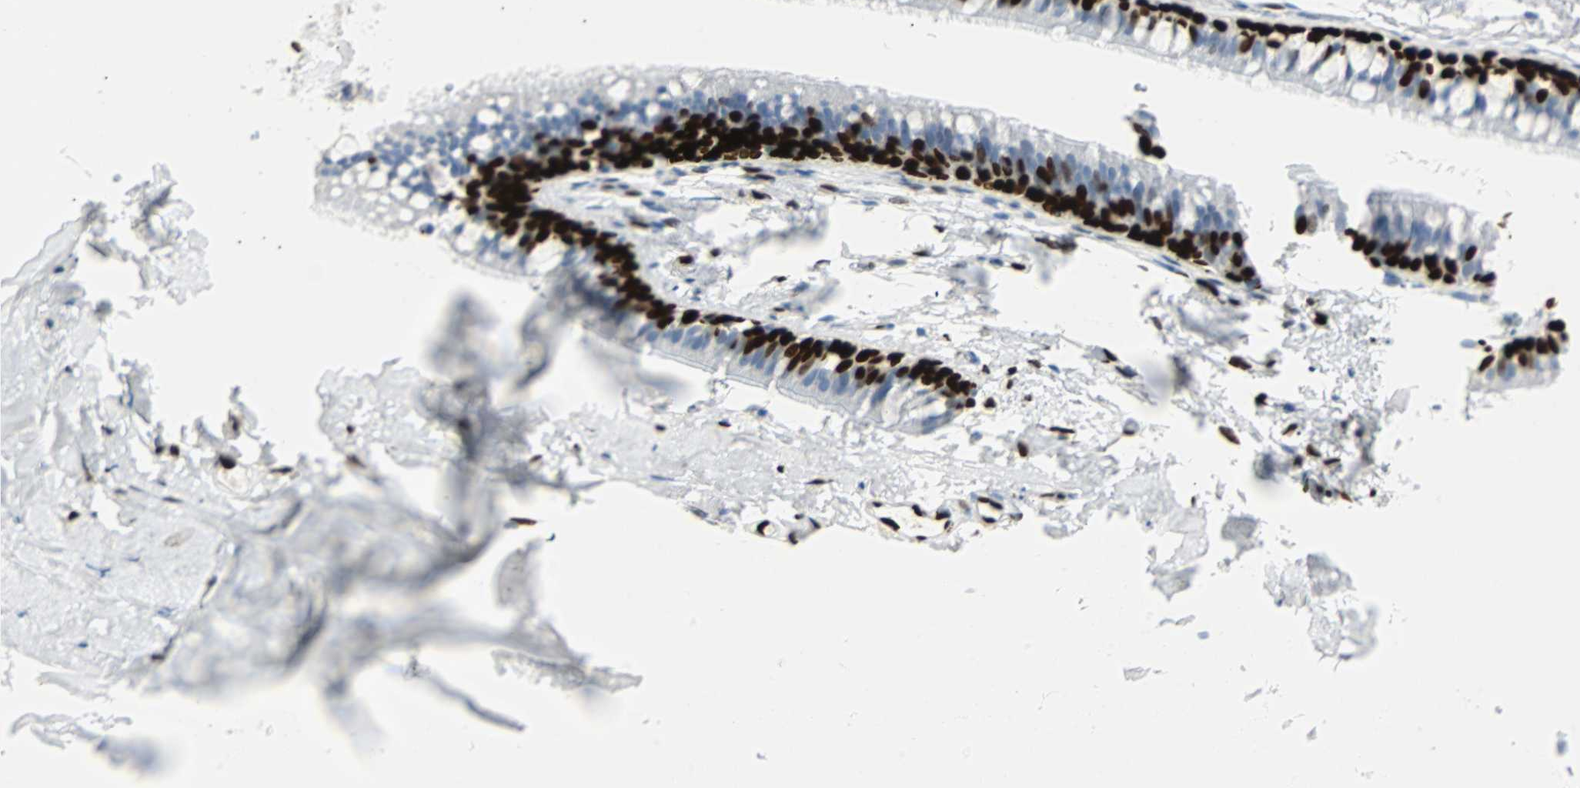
{"staining": {"intensity": "moderate", "quantity": "<25%", "location": "nuclear"}, "tissue": "adipose tissue", "cell_type": "Adipocytes", "image_type": "normal", "snomed": [{"axis": "morphology", "description": "Normal tissue, NOS"}, {"axis": "topography", "description": "Cartilage tissue"}, {"axis": "topography", "description": "Bronchus"}], "caption": "IHC image of normal adipose tissue: adipose tissue stained using immunohistochemistry exhibits low levels of moderate protein expression localized specifically in the nuclear of adipocytes, appearing as a nuclear brown color.", "gene": "IL33", "patient": {"sex": "female", "age": 73}}